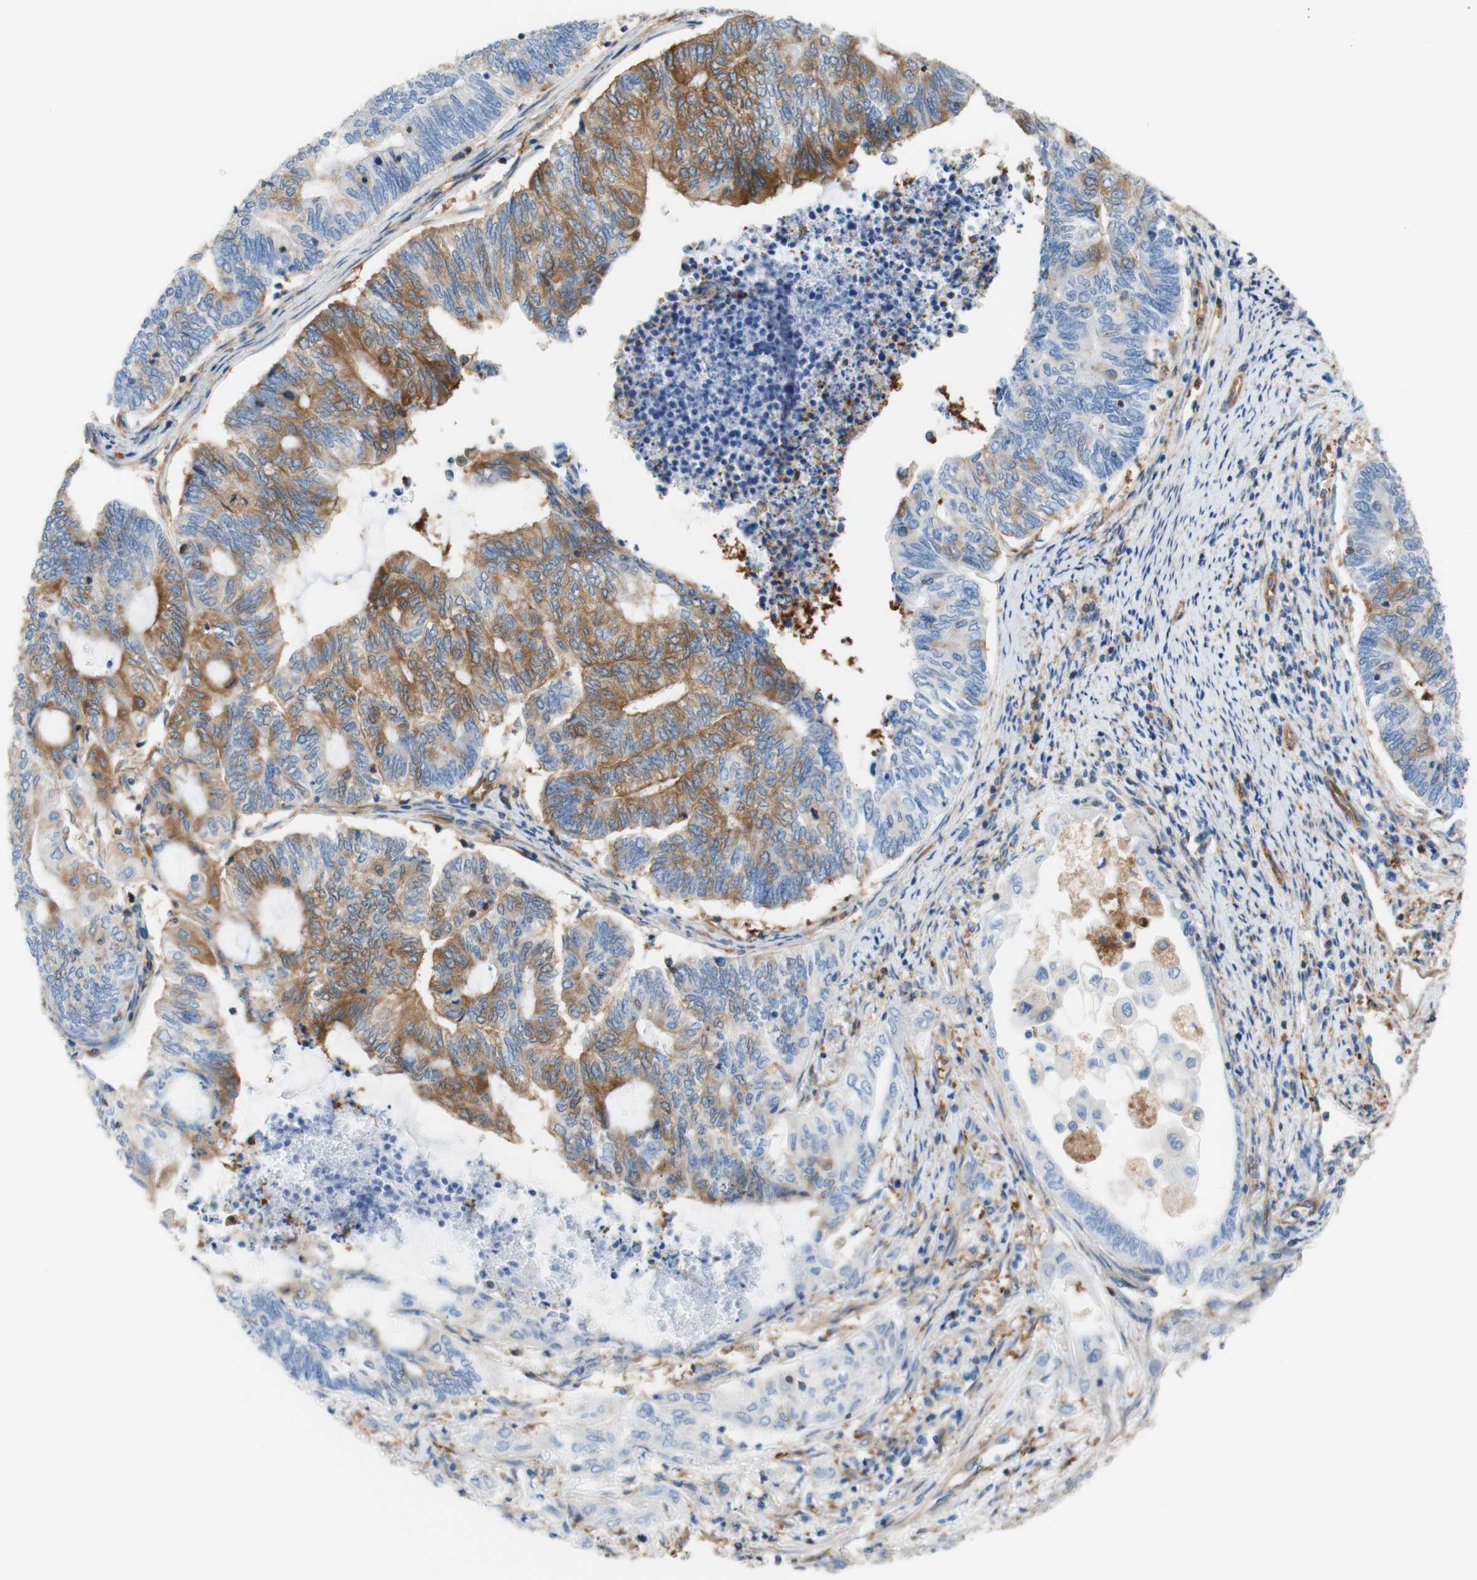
{"staining": {"intensity": "strong", "quantity": ">75%", "location": "cytoplasmic/membranous"}, "tissue": "endometrial cancer", "cell_type": "Tumor cells", "image_type": "cancer", "snomed": [{"axis": "morphology", "description": "Adenocarcinoma, NOS"}, {"axis": "topography", "description": "Uterus"}, {"axis": "topography", "description": "Endometrium"}], "caption": "Endometrial cancer (adenocarcinoma) stained with a protein marker displays strong staining in tumor cells.", "gene": "STOM", "patient": {"sex": "female", "age": 70}}